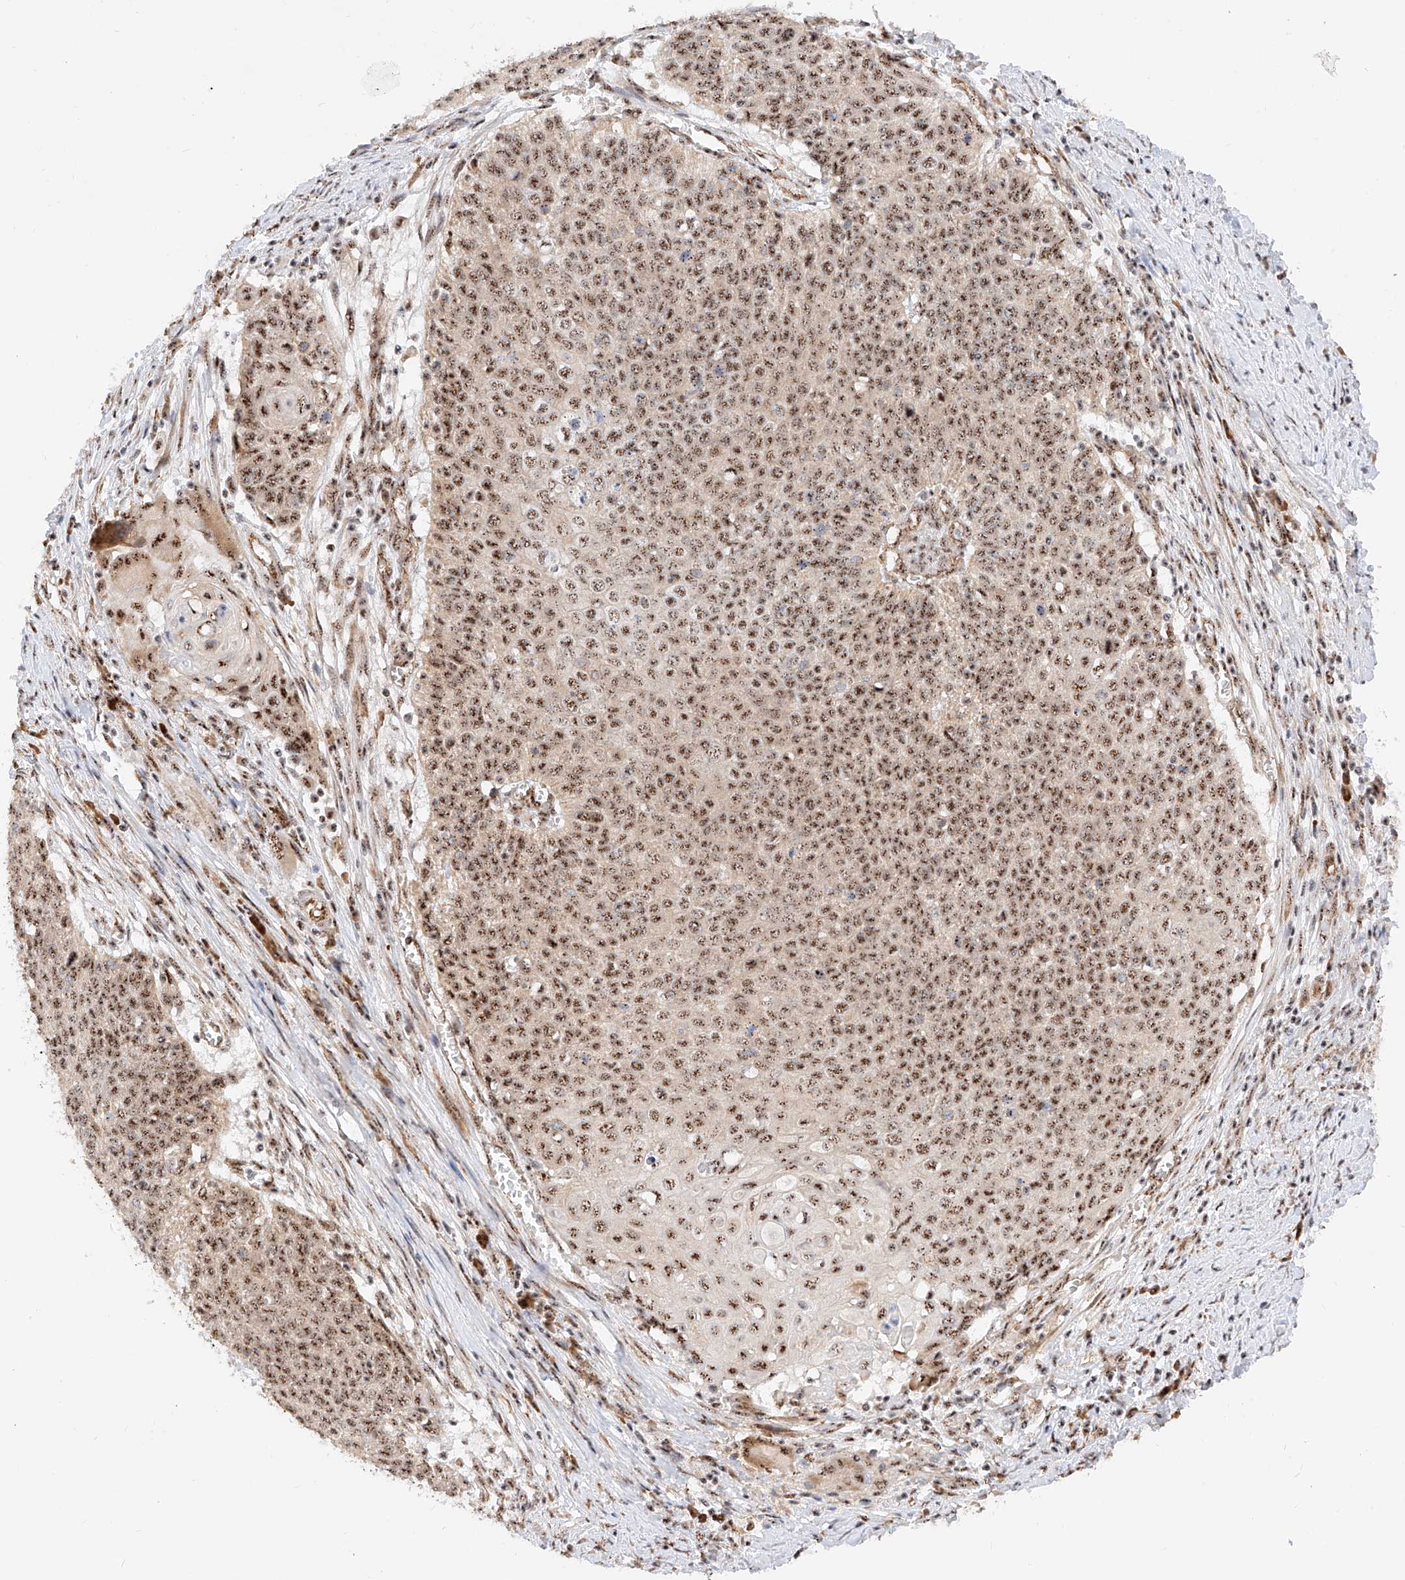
{"staining": {"intensity": "moderate", "quantity": ">75%", "location": "nuclear"}, "tissue": "cervical cancer", "cell_type": "Tumor cells", "image_type": "cancer", "snomed": [{"axis": "morphology", "description": "Squamous cell carcinoma, NOS"}, {"axis": "topography", "description": "Cervix"}], "caption": "Cervical cancer (squamous cell carcinoma) tissue exhibits moderate nuclear expression in about >75% of tumor cells, visualized by immunohistochemistry.", "gene": "ATXN7L2", "patient": {"sex": "female", "age": 39}}